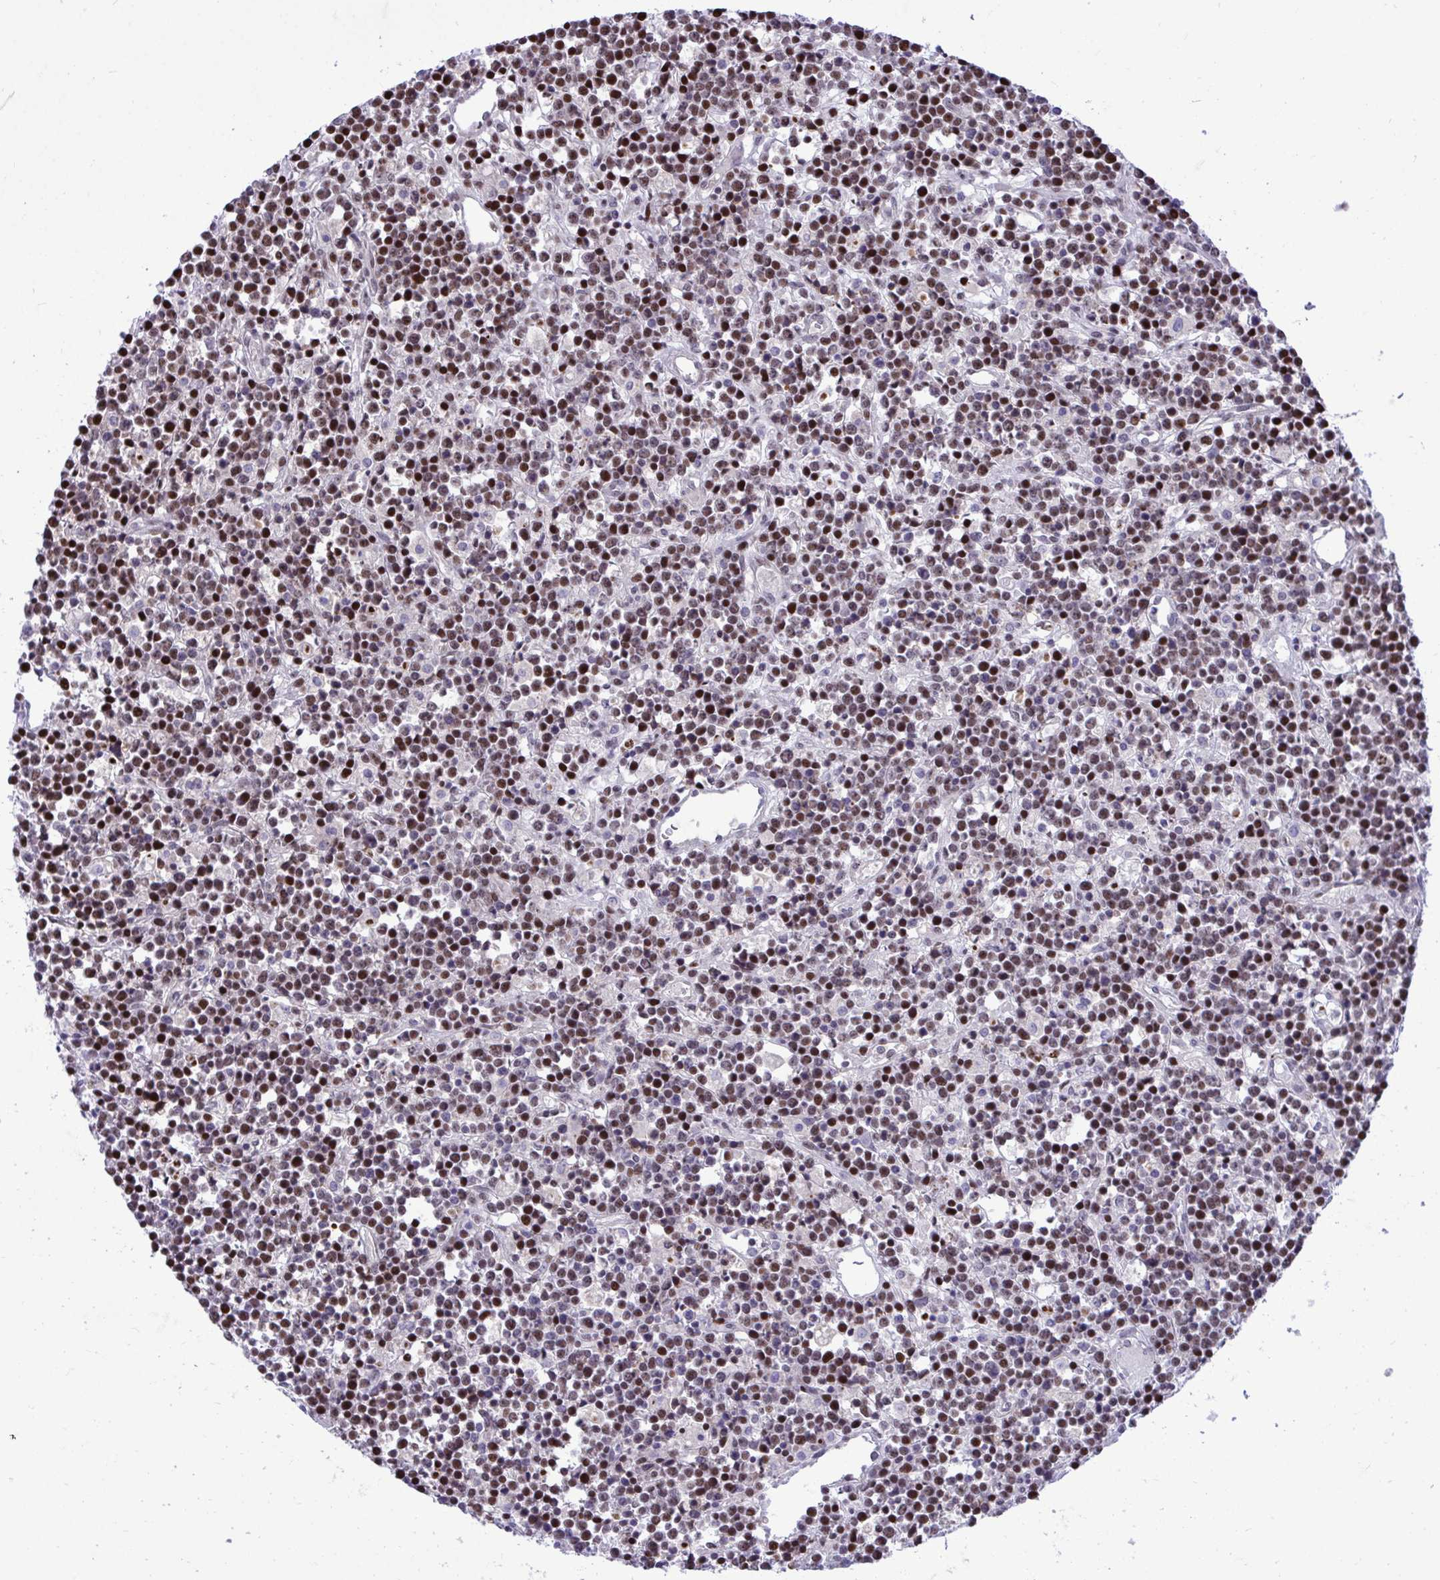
{"staining": {"intensity": "strong", "quantity": "25%-75%", "location": "nuclear"}, "tissue": "lymphoma", "cell_type": "Tumor cells", "image_type": "cancer", "snomed": [{"axis": "morphology", "description": "Malignant lymphoma, non-Hodgkin's type, High grade"}, {"axis": "topography", "description": "Ovary"}], "caption": "High-grade malignant lymphoma, non-Hodgkin's type stained for a protein displays strong nuclear positivity in tumor cells. (DAB IHC with brightfield microscopy, high magnification).", "gene": "C14orf39", "patient": {"sex": "female", "age": 56}}